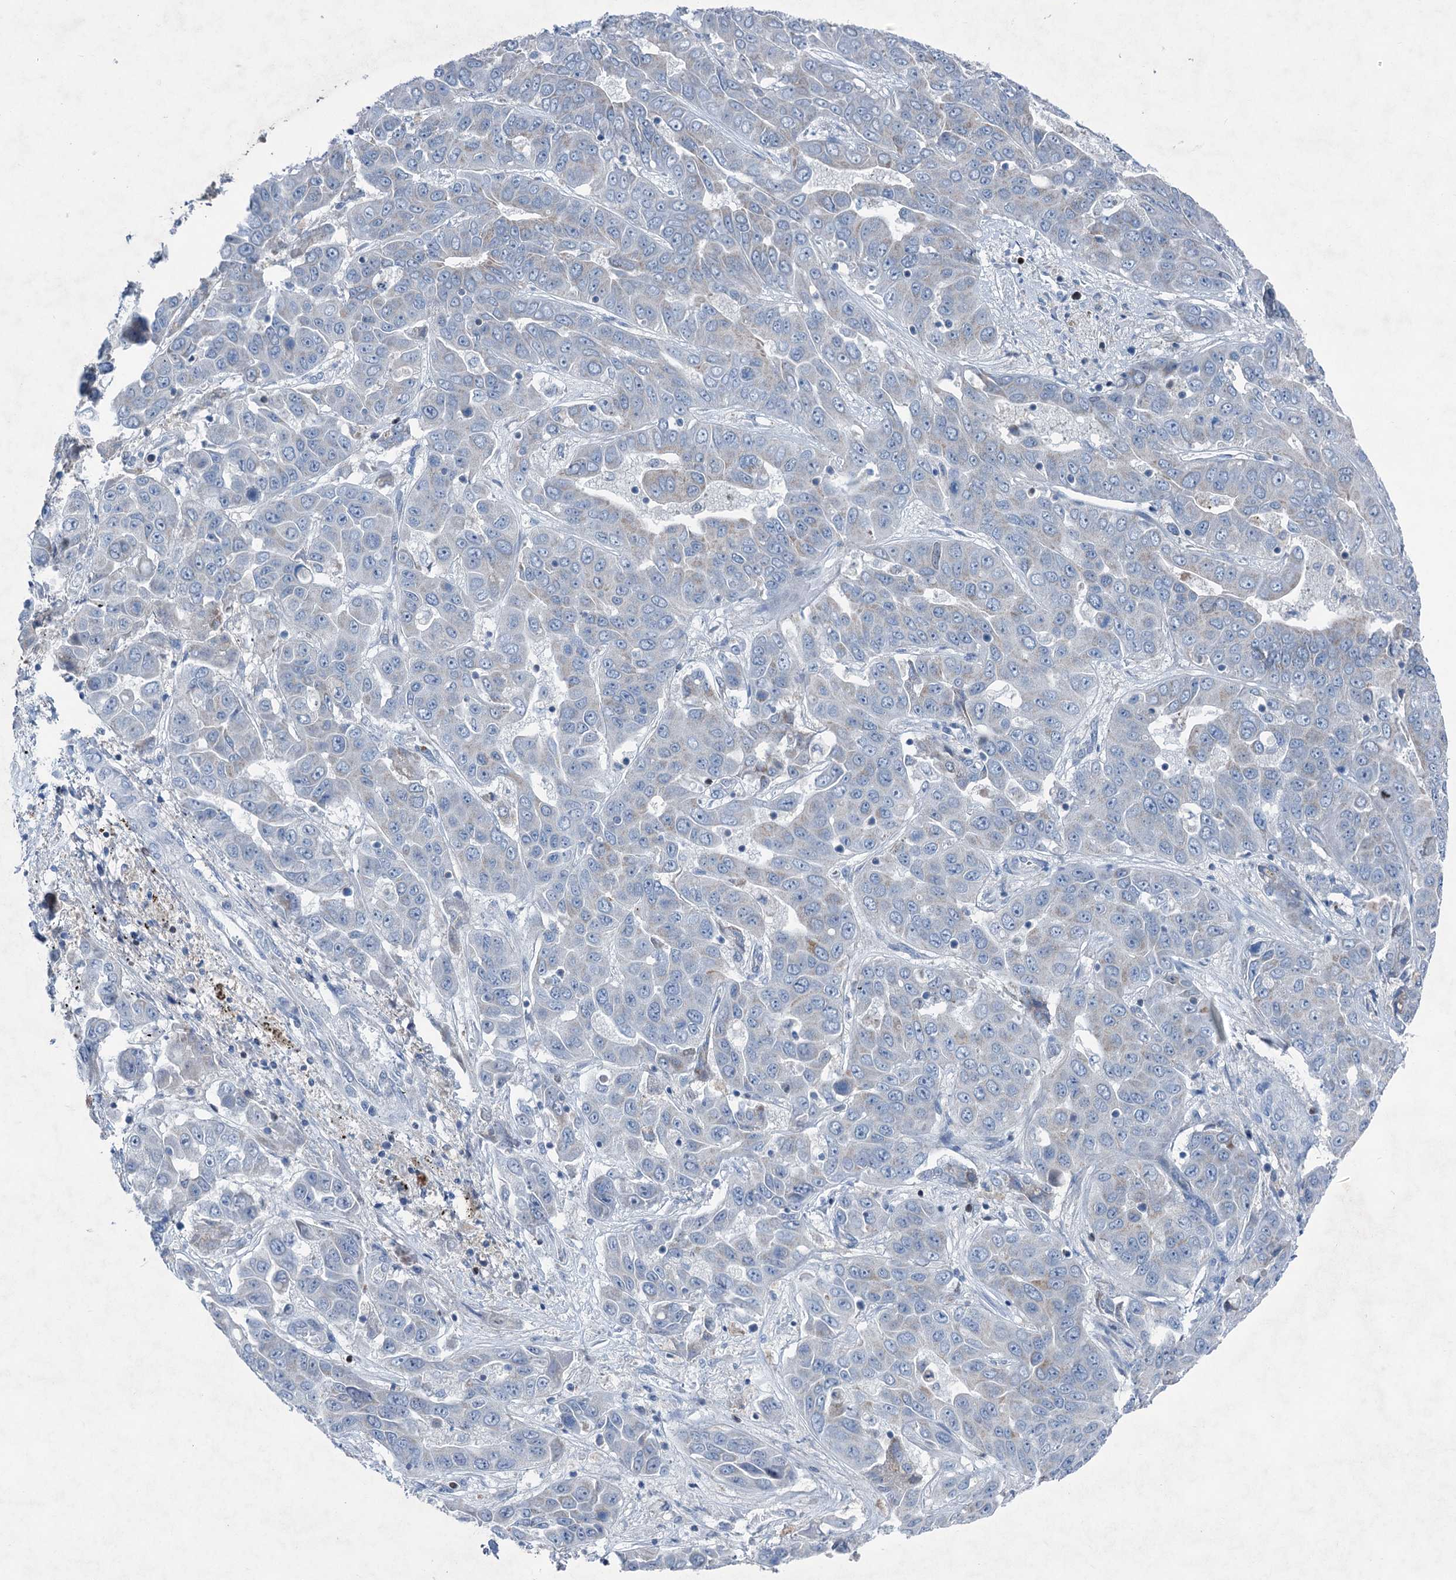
{"staining": {"intensity": "negative", "quantity": "none", "location": "none"}, "tissue": "liver cancer", "cell_type": "Tumor cells", "image_type": "cancer", "snomed": [{"axis": "morphology", "description": "Cholangiocarcinoma"}, {"axis": "topography", "description": "Liver"}], "caption": "High power microscopy photomicrograph of an immunohistochemistry (IHC) histopathology image of cholangiocarcinoma (liver), revealing no significant expression in tumor cells. (Stains: DAB IHC with hematoxylin counter stain, Microscopy: brightfield microscopy at high magnification).", "gene": "ELP4", "patient": {"sex": "female", "age": 52}}